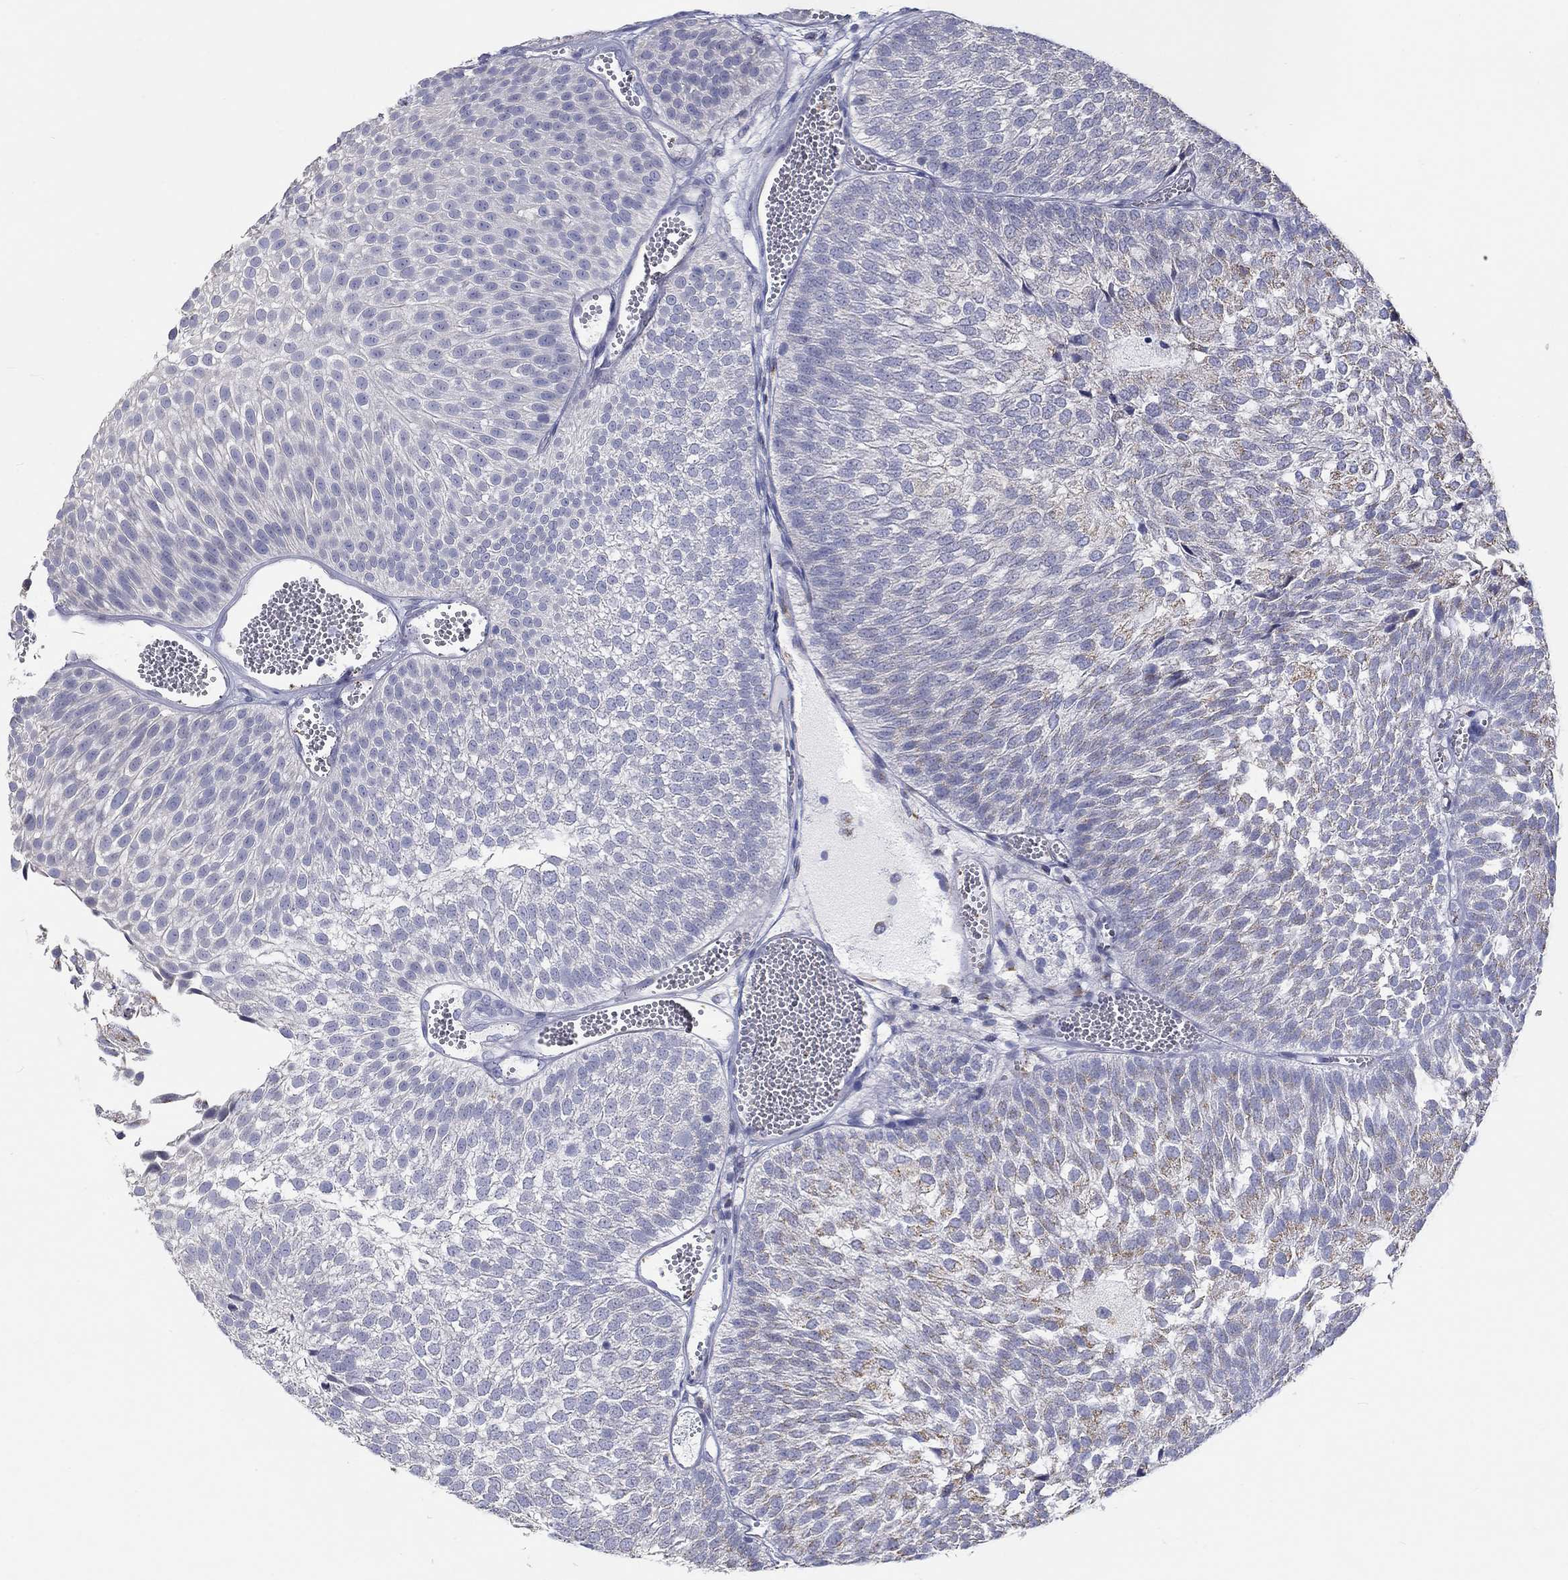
{"staining": {"intensity": "moderate", "quantity": "<25%", "location": "cytoplasmic/membranous"}, "tissue": "urothelial cancer", "cell_type": "Tumor cells", "image_type": "cancer", "snomed": [{"axis": "morphology", "description": "Urothelial carcinoma, Low grade"}, {"axis": "topography", "description": "Urinary bladder"}], "caption": "Urothelial cancer tissue exhibits moderate cytoplasmic/membranous positivity in approximately <25% of tumor cells, visualized by immunohistochemistry.", "gene": "LRRC4C", "patient": {"sex": "male", "age": 52}}